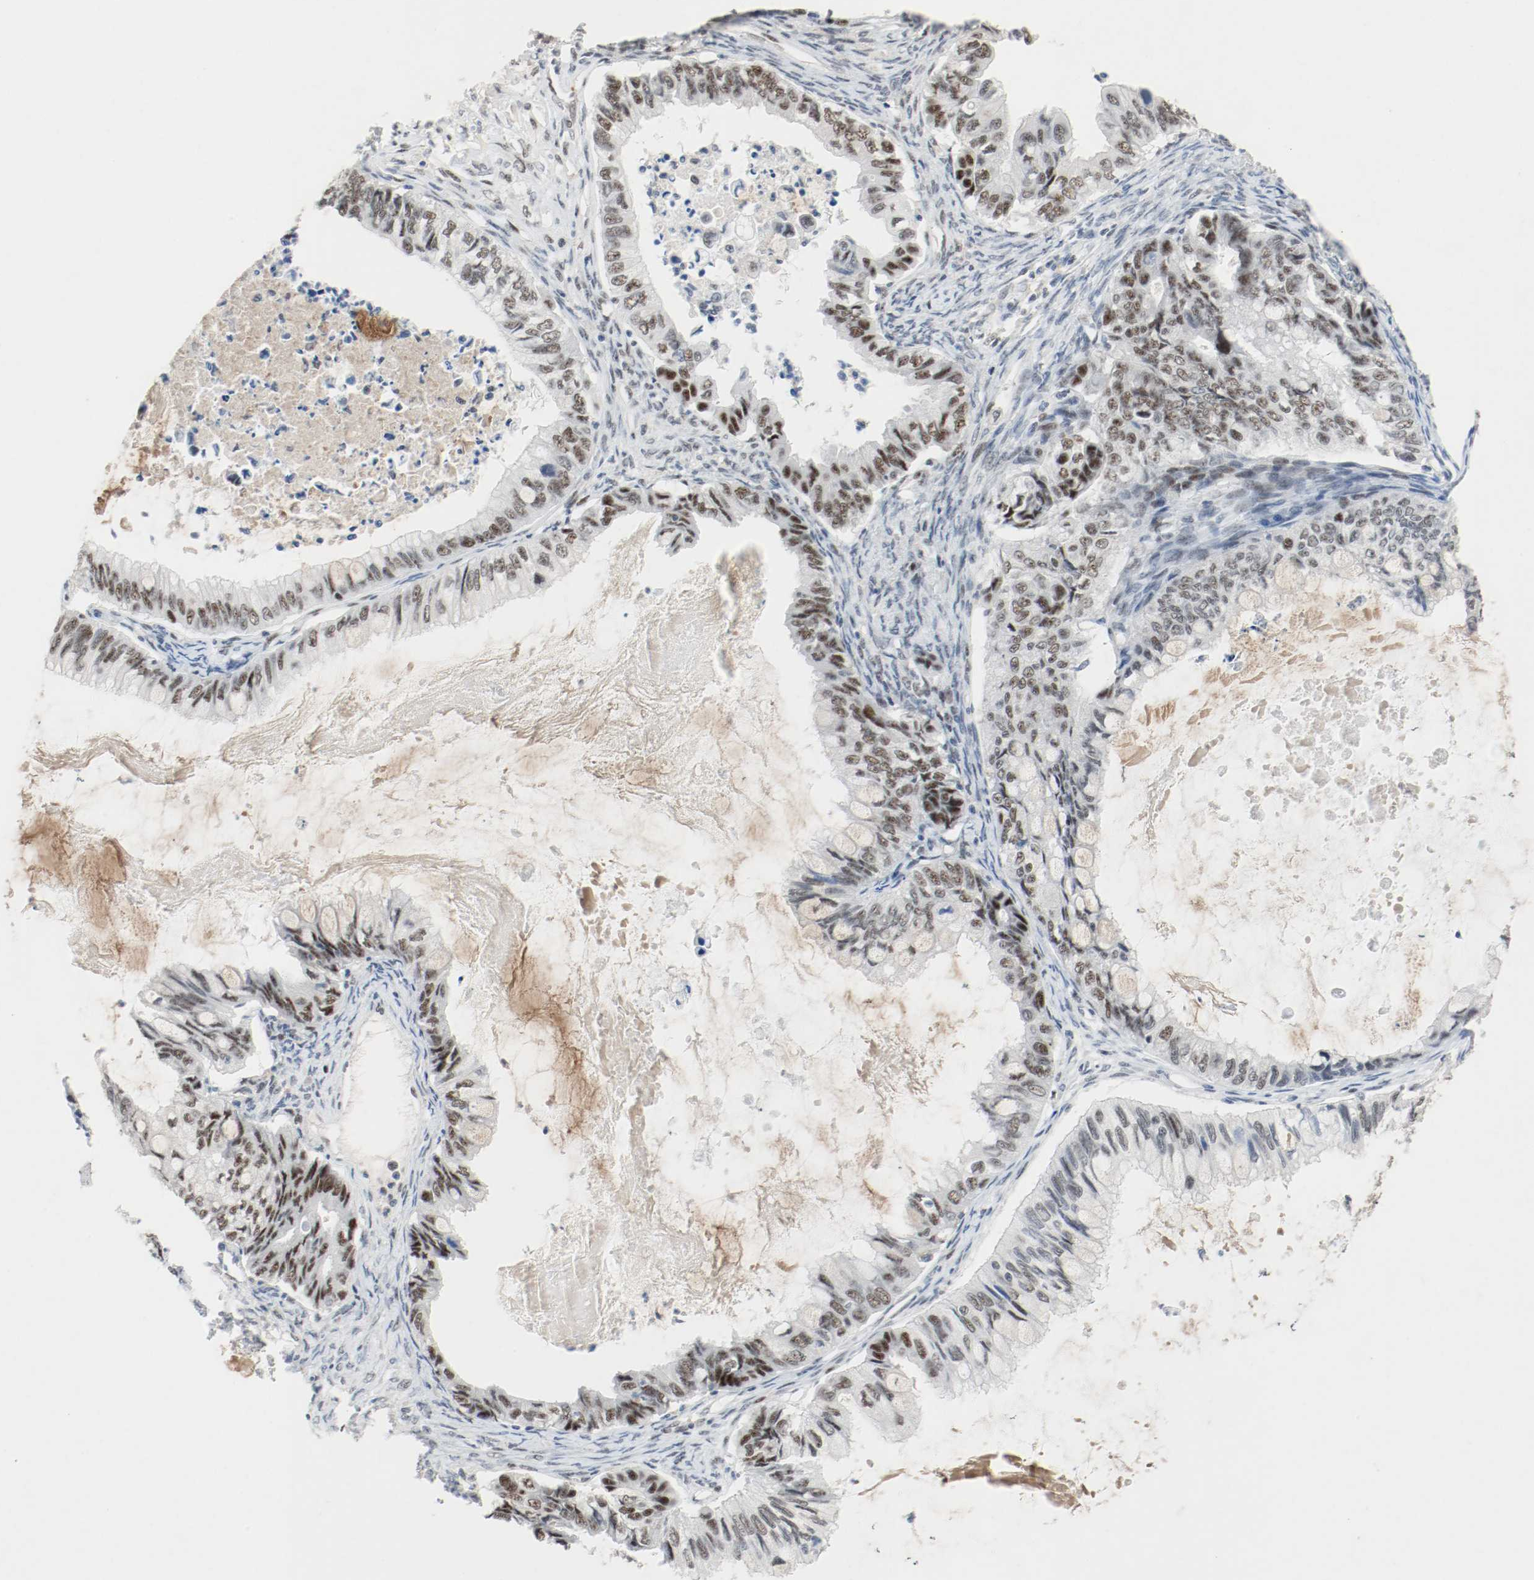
{"staining": {"intensity": "strong", "quantity": "25%-75%", "location": "nuclear"}, "tissue": "ovarian cancer", "cell_type": "Tumor cells", "image_type": "cancer", "snomed": [{"axis": "morphology", "description": "Cystadenocarcinoma, mucinous, NOS"}, {"axis": "topography", "description": "Ovary"}], "caption": "A micrograph of ovarian cancer stained for a protein reveals strong nuclear brown staining in tumor cells.", "gene": "ASH1L", "patient": {"sex": "female", "age": 80}}